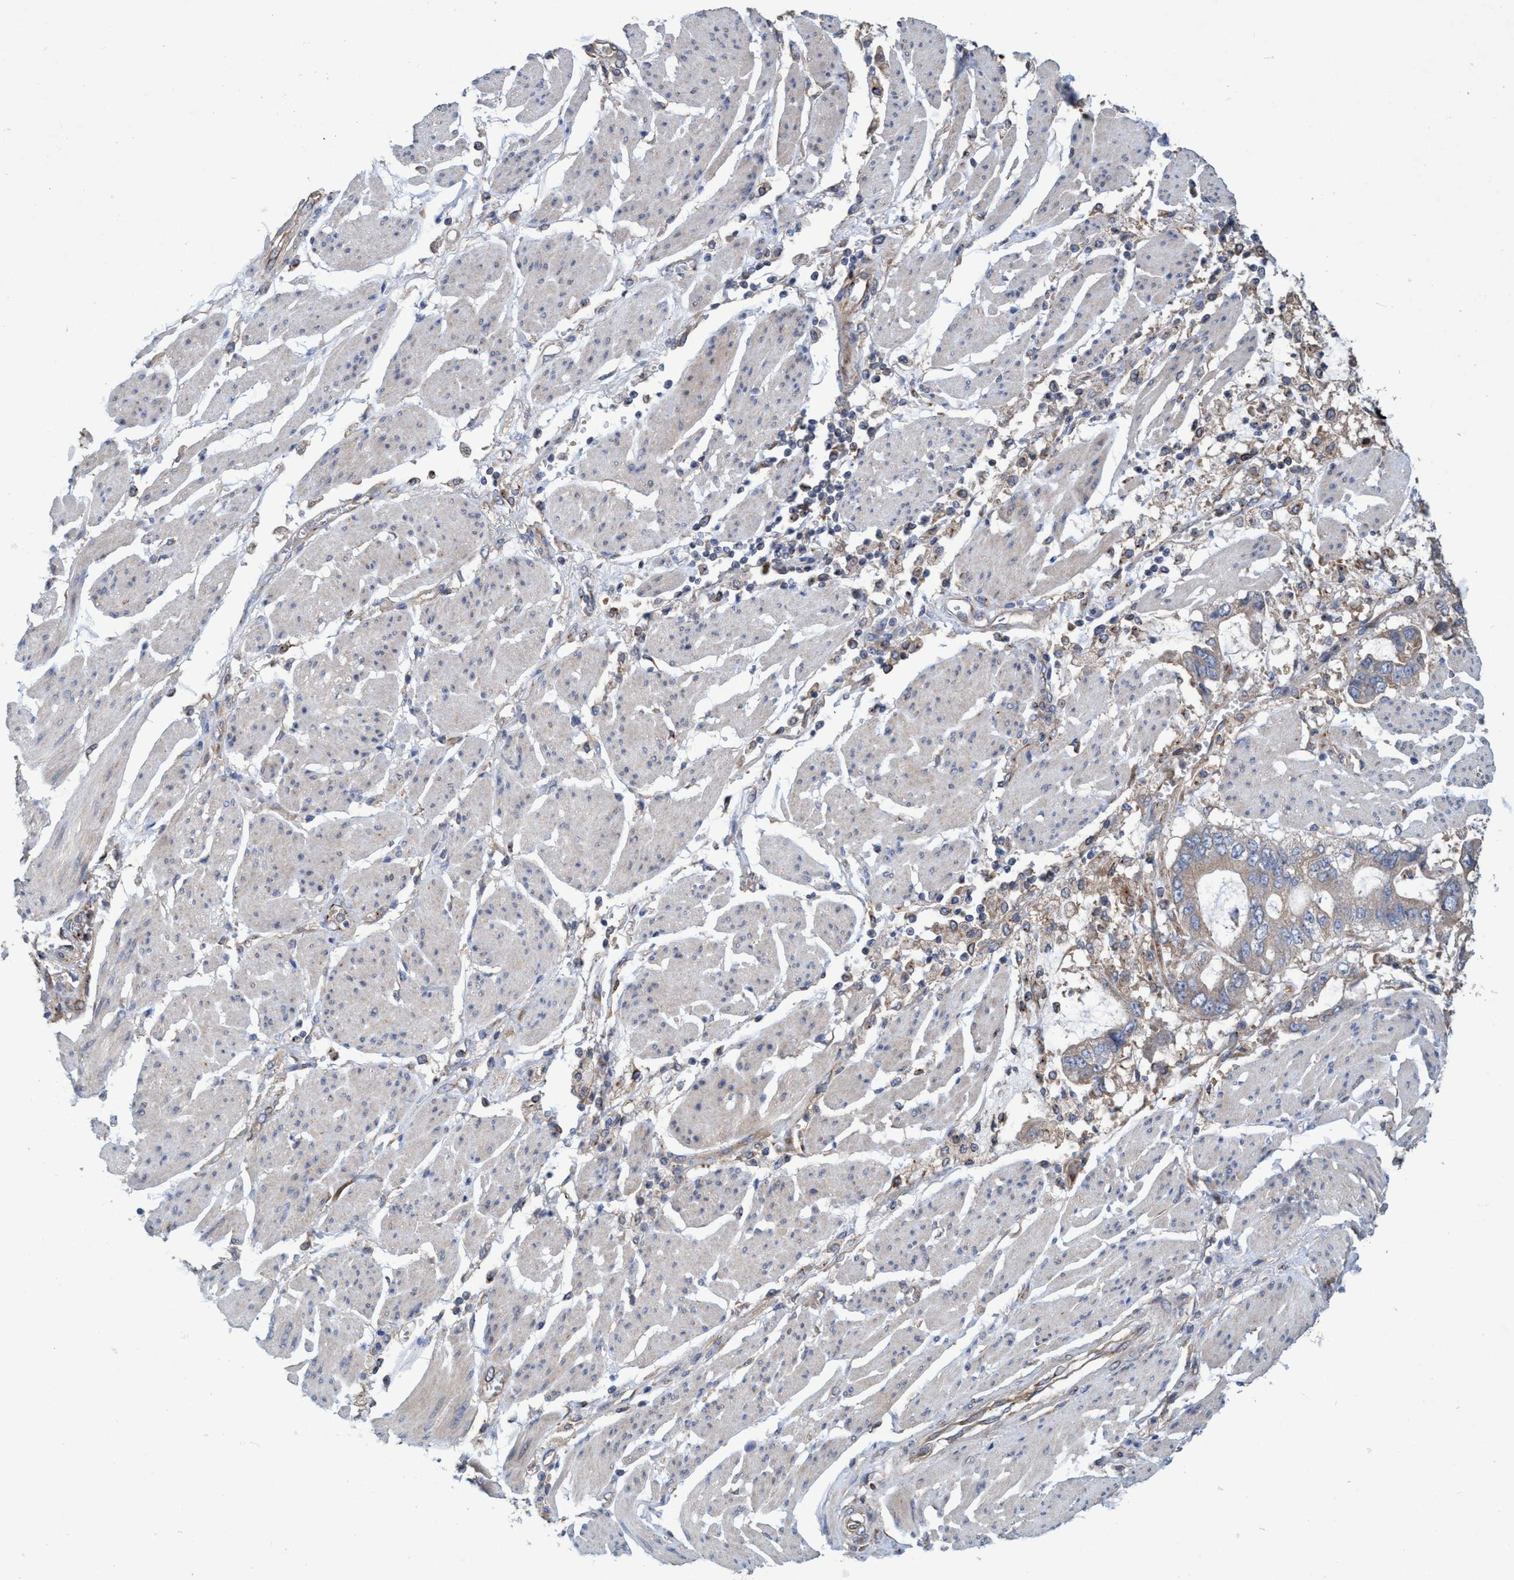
{"staining": {"intensity": "weak", "quantity": "<25%", "location": "cytoplasmic/membranous"}, "tissue": "stomach cancer", "cell_type": "Tumor cells", "image_type": "cancer", "snomed": [{"axis": "morphology", "description": "Normal tissue, NOS"}, {"axis": "morphology", "description": "Adenocarcinoma, NOS"}, {"axis": "topography", "description": "Stomach"}], "caption": "The immunohistochemistry micrograph has no significant staining in tumor cells of stomach cancer tissue.", "gene": "BICD2", "patient": {"sex": "male", "age": 62}}